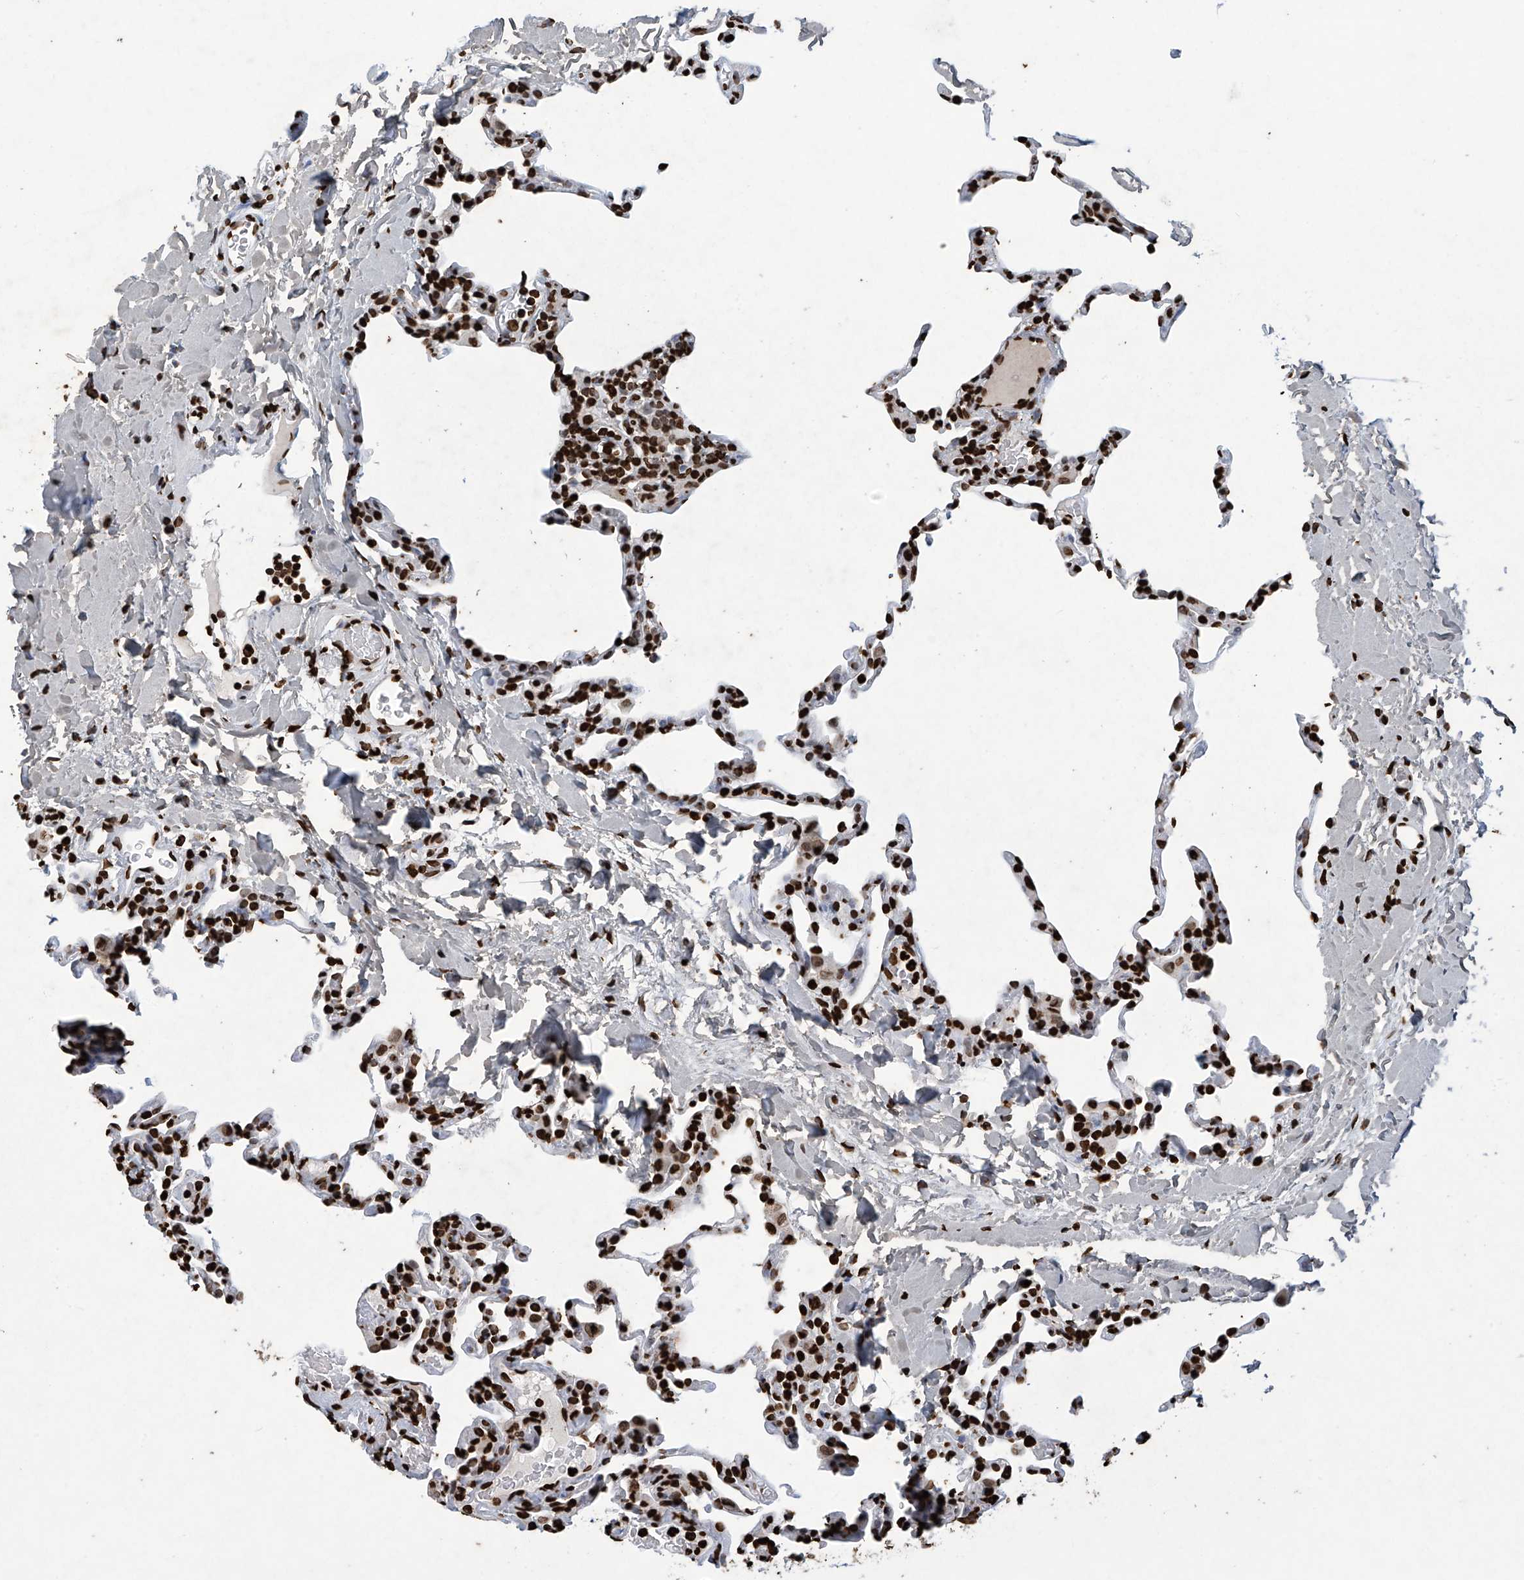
{"staining": {"intensity": "strong", "quantity": ">75%", "location": "nuclear"}, "tissue": "lung", "cell_type": "Alveolar cells", "image_type": "normal", "snomed": [{"axis": "morphology", "description": "Normal tissue, NOS"}, {"axis": "topography", "description": "Lung"}], "caption": "Benign lung displays strong nuclear expression in approximately >75% of alveolar cells The protein is stained brown, and the nuclei are stained in blue (DAB (3,3'-diaminobenzidine) IHC with brightfield microscopy, high magnification)..", "gene": "H3", "patient": {"sex": "male", "age": 20}}